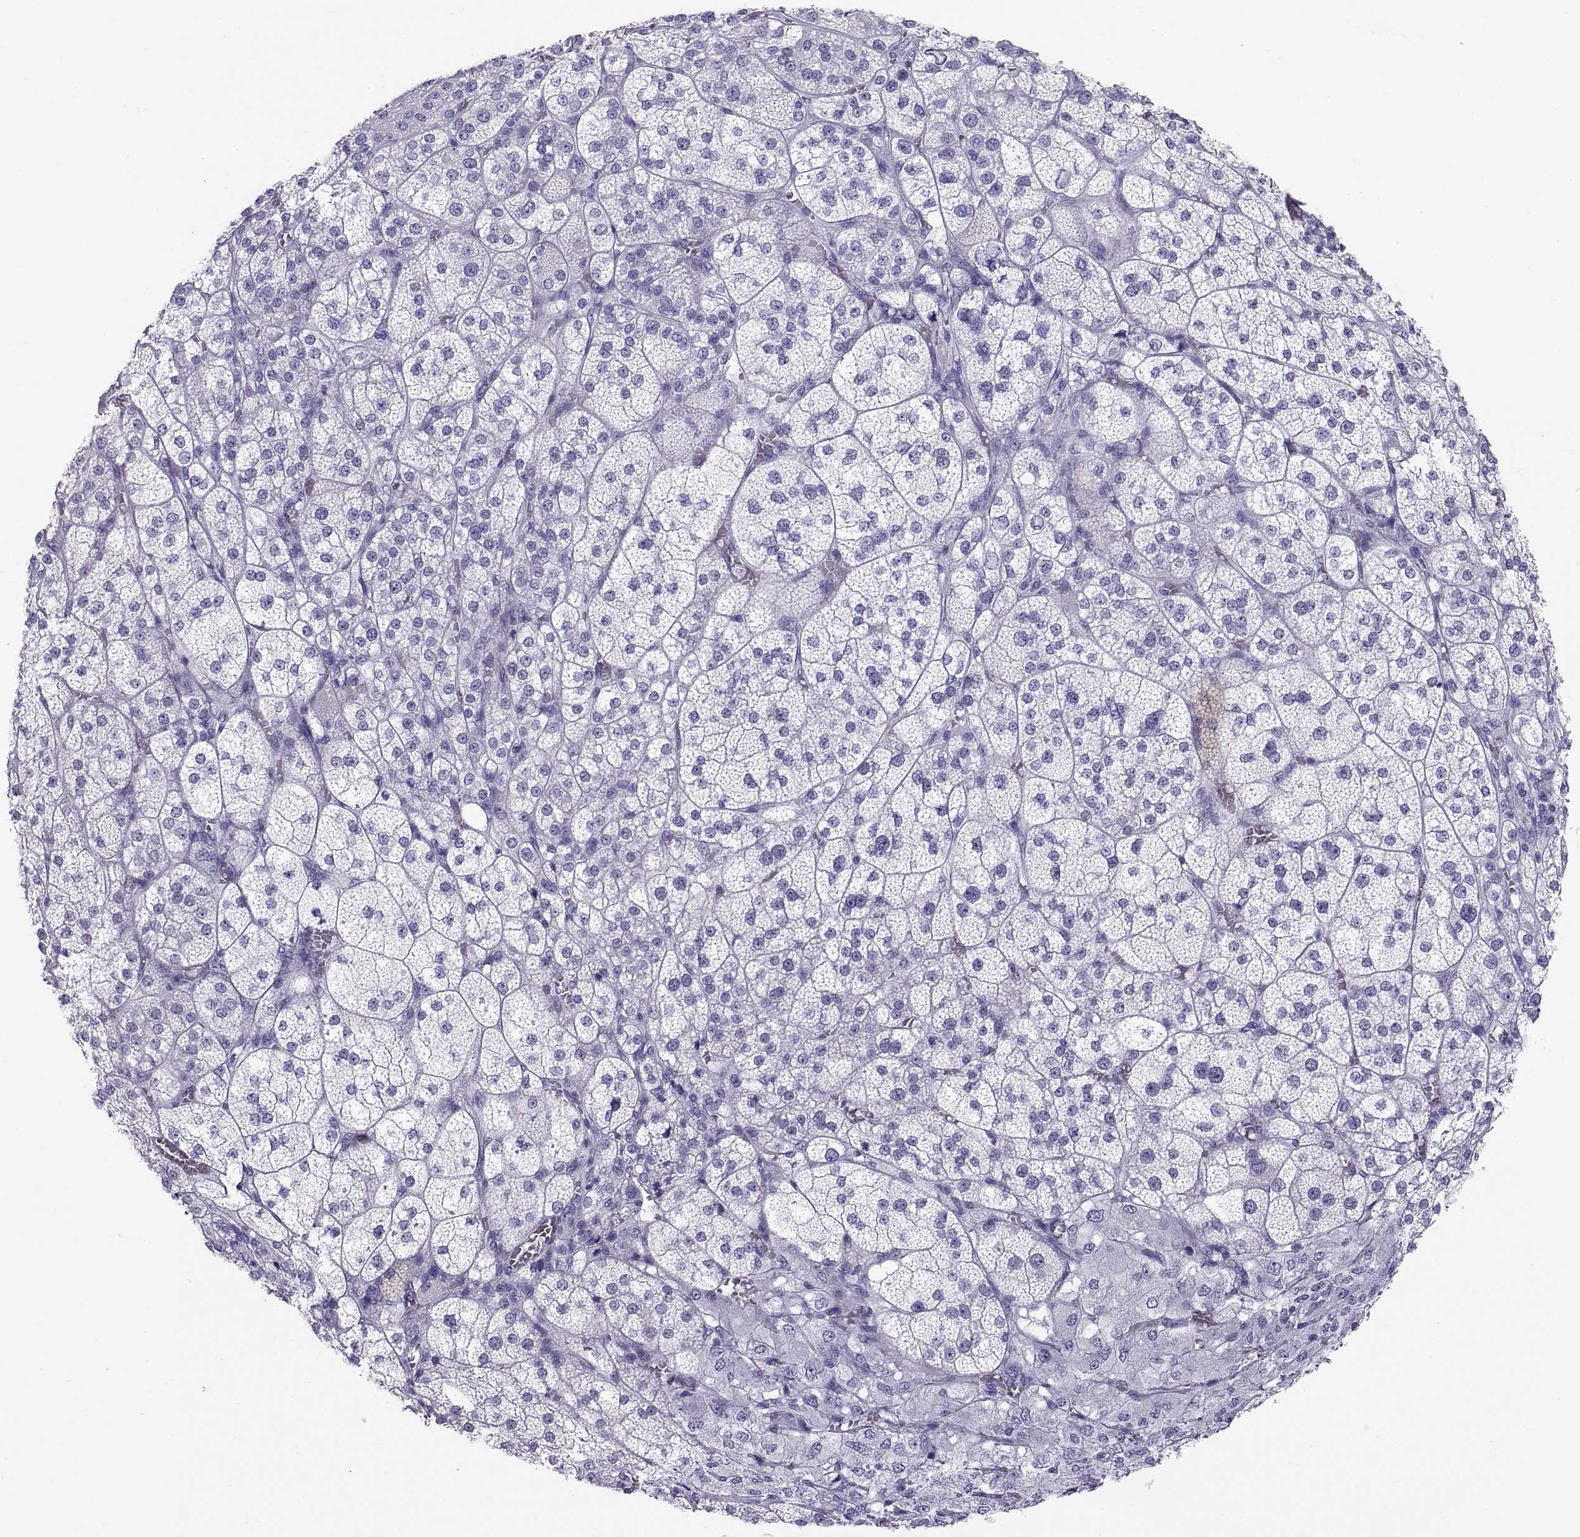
{"staining": {"intensity": "negative", "quantity": "none", "location": "none"}, "tissue": "adrenal gland", "cell_type": "Glandular cells", "image_type": "normal", "snomed": [{"axis": "morphology", "description": "Normal tissue, NOS"}, {"axis": "topography", "description": "Adrenal gland"}], "caption": "Immunohistochemical staining of normal adrenal gland displays no significant positivity in glandular cells.", "gene": "CT47A10", "patient": {"sex": "female", "age": 60}}